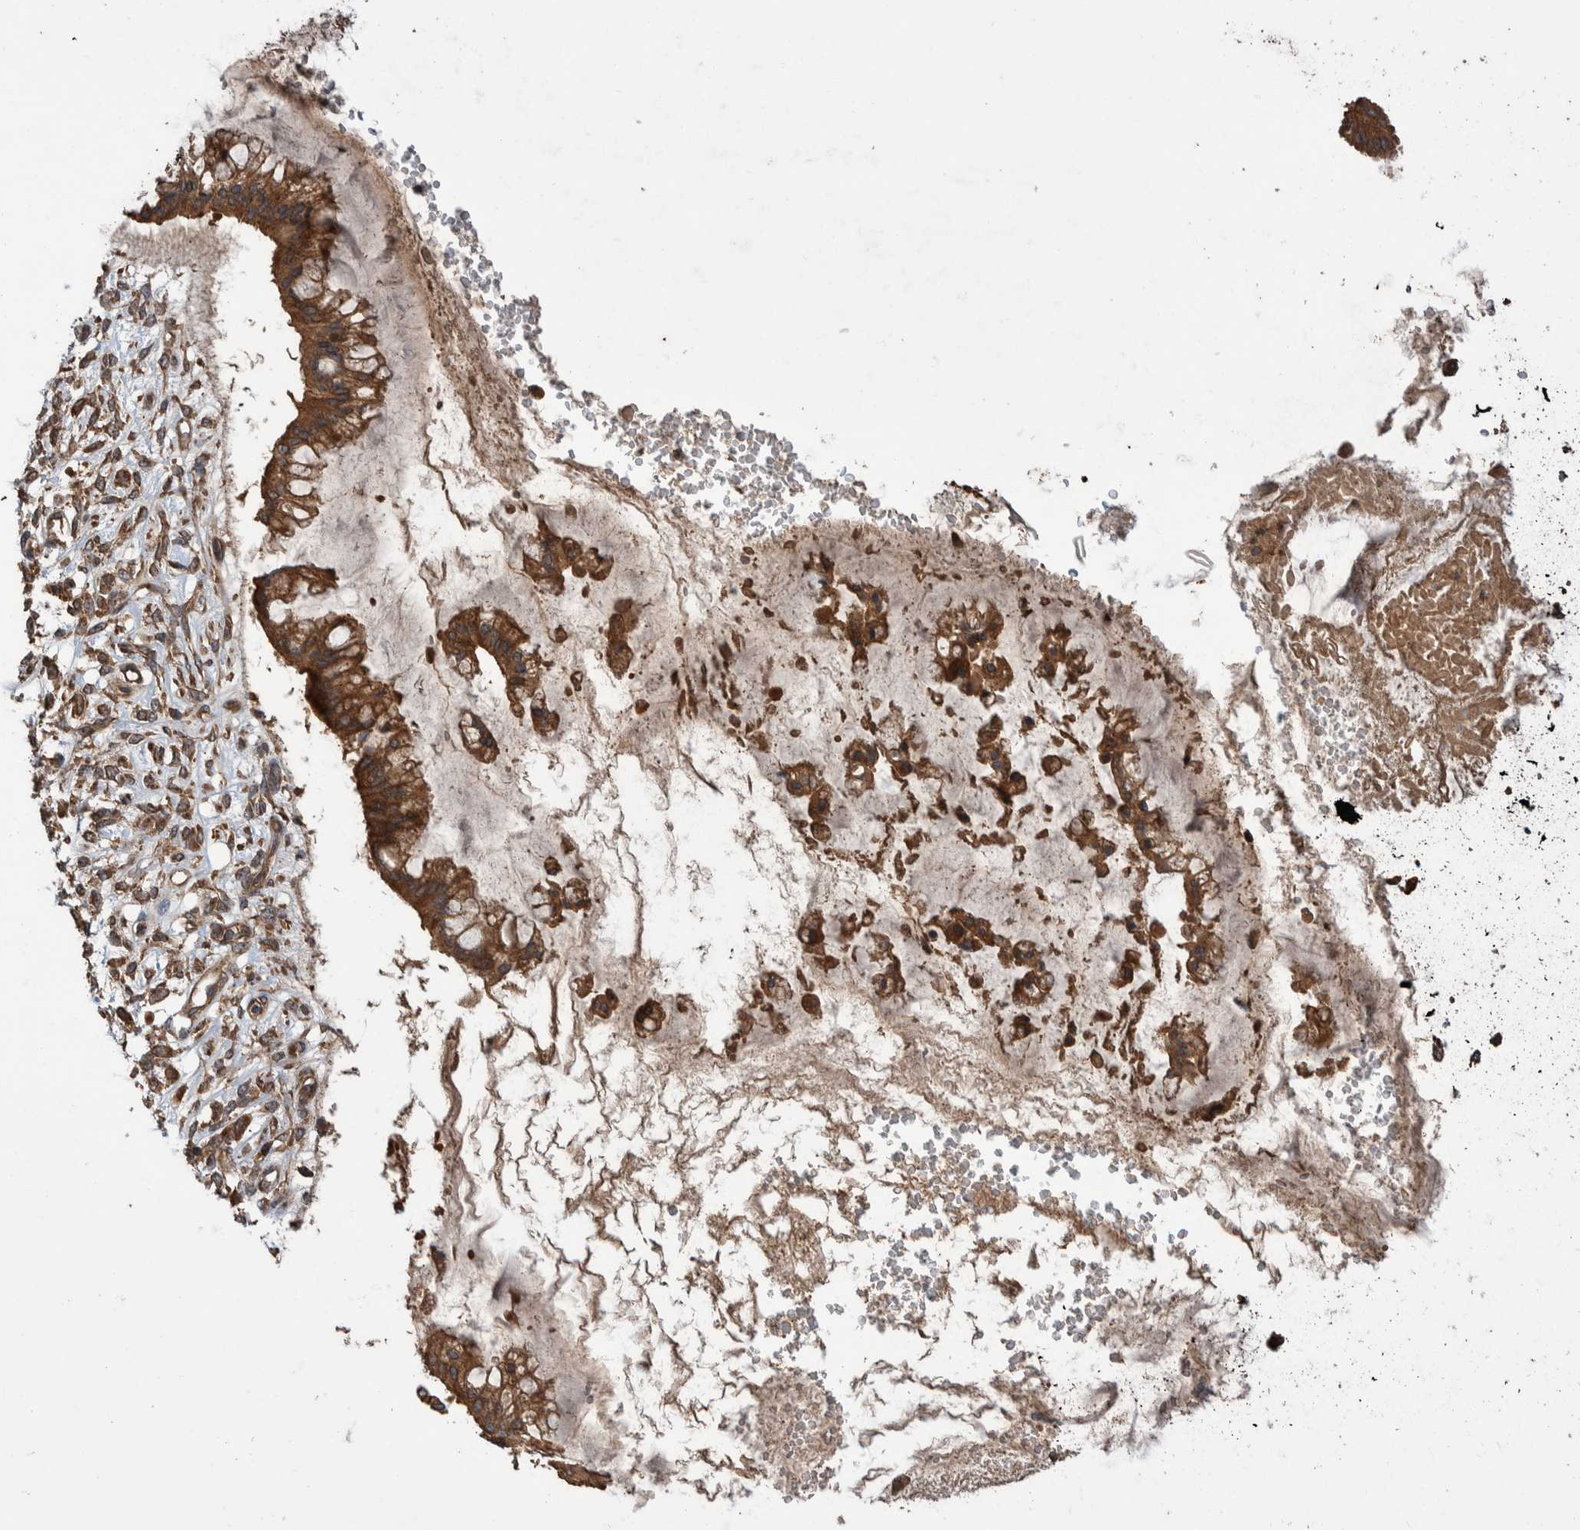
{"staining": {"intensity": "strong", "quantity": ">75%", "location": "cytoplasmic/membranous"}, "tissue": "ovarian cancer", "cell_type": "Tumor cells", "image_type": "cancer", "snomed": [{"axis": "morphology", "description": "Cystadenocarcinoma, mucinous, NOS"}, {"axis": "topography", "description": "Ovary"}], "caption": "Human mucinous cystadenocarcinoma (ovarian) stained with a protein marker displays strong staining in tumor cells.", "gene": "VBP1", "patient": {"sex": "female", "age": 73}}